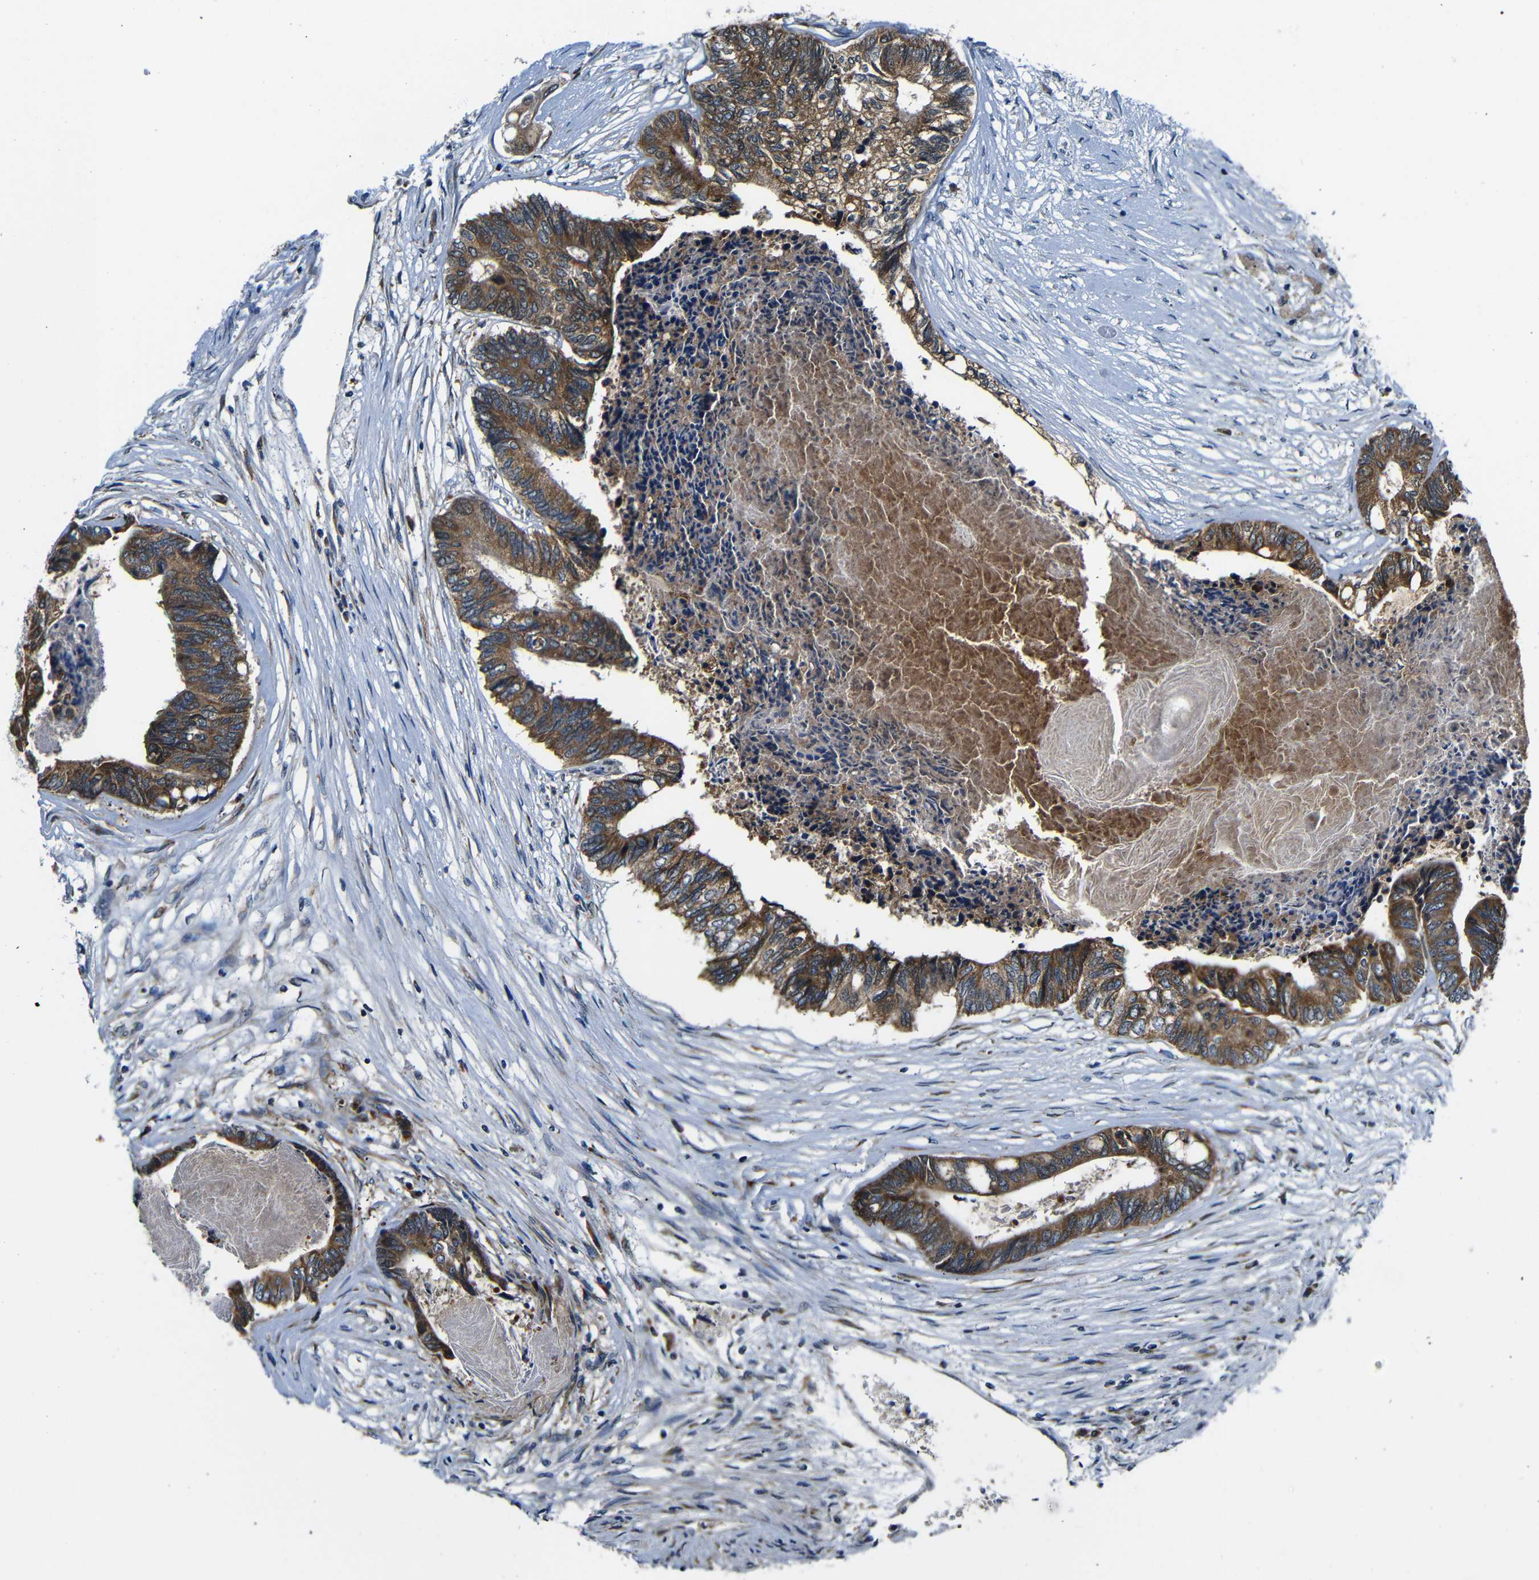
{"staining": {"intensity": "strong", "quantity": ">75%", "location": "cytoplasmic/membranous"}, "tissue": "colorectal cancer", "cell_type": "Tumor cells", "image_type": "cancer", "snomed": [{"axis": "morphology", "description": "Adenocarcinoma, NOS"}, {"axis": "topography", "description": "Rectum"}], "caption": "This photomicrograph demonstrates colorectal cancer stained with IHC to label a protein in brown. The cytoplasmic/membranous of tumor cells show strong positivity for the protein. Nuclei are counter-stained blue.", "gene": "FKBP14", "patient": {"sex": "male", "age": 63}}